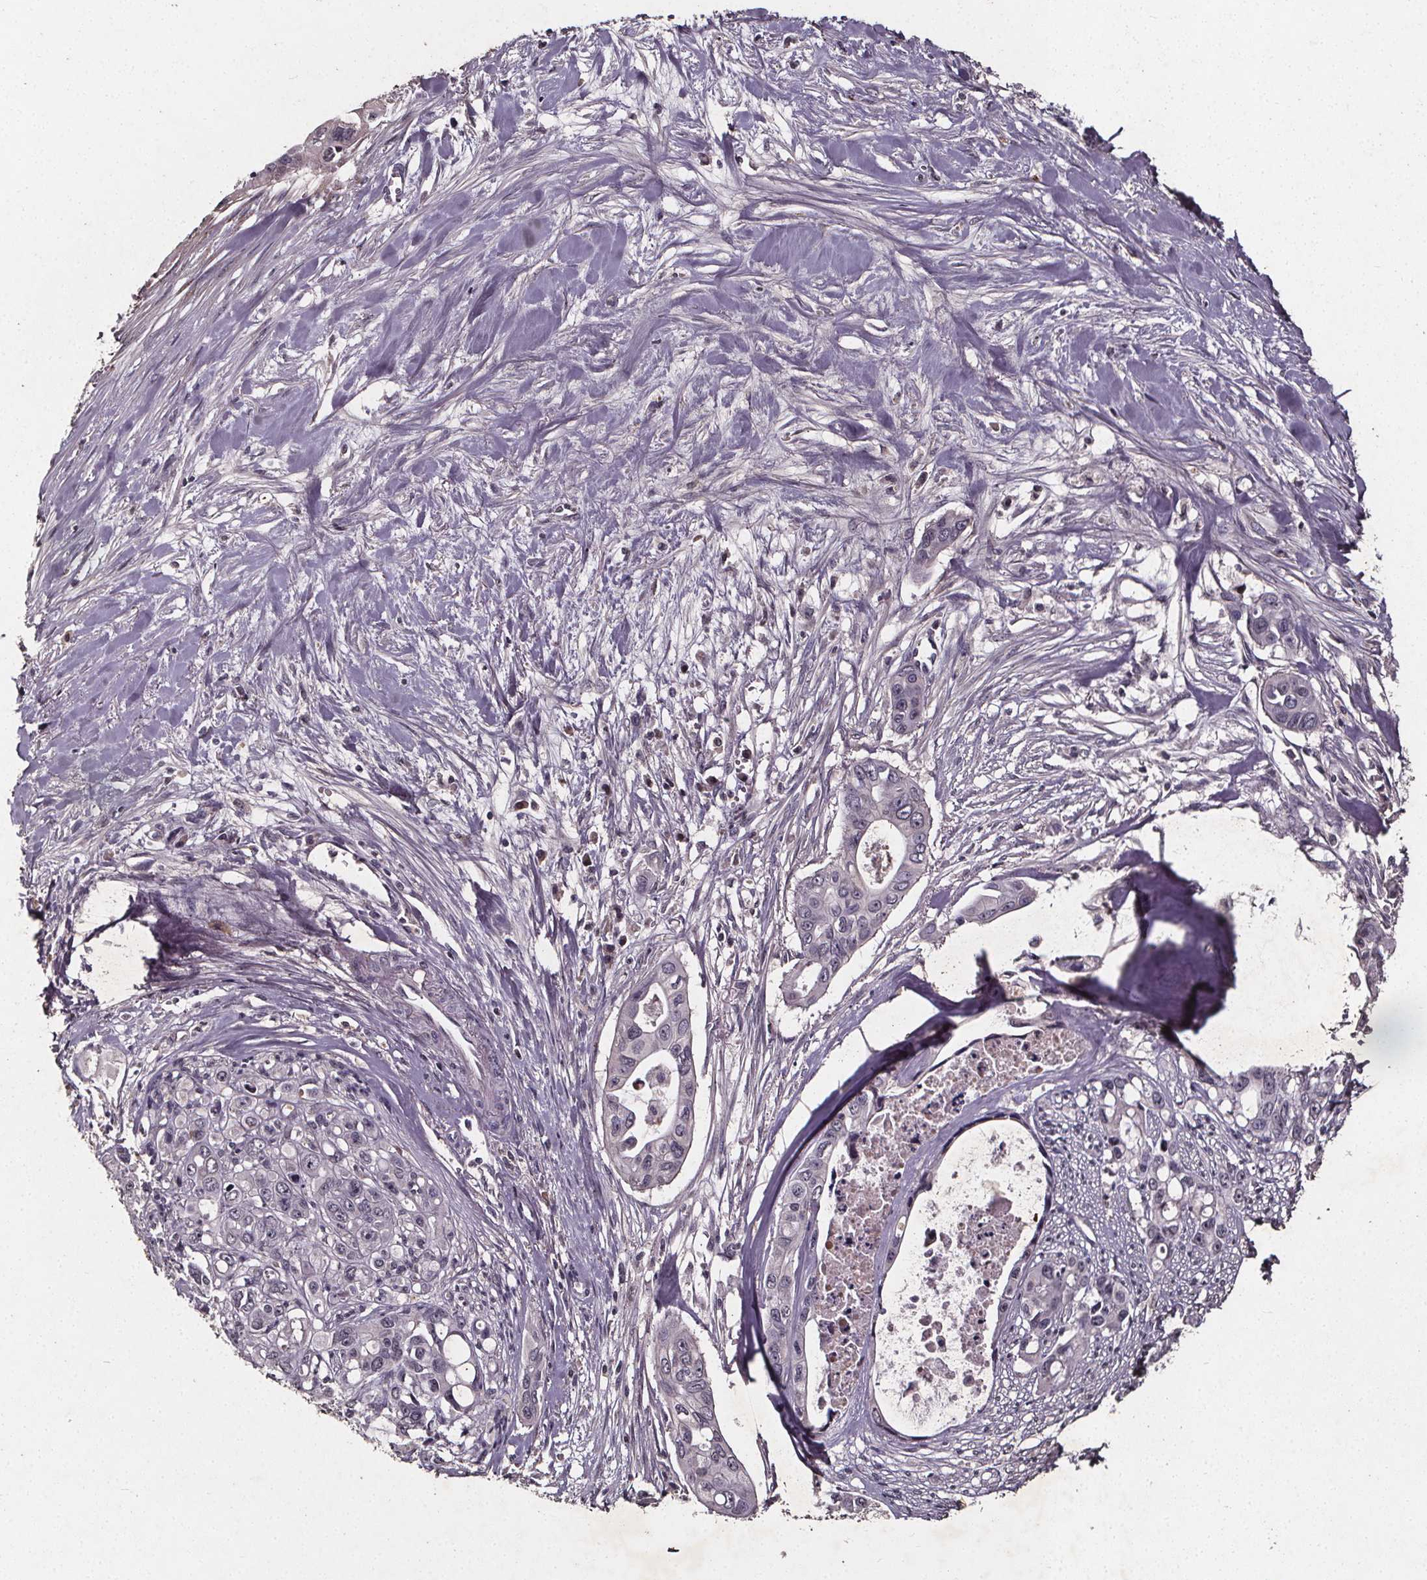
{"staining": {"intensity": "negative", "quantity": "none", "location": "none"}, "tissue": "pancreatic cancer", "cell_type": "Tumor cells", "image_type": "cancer", "snomed": [{"axis": "morphology", "description": "Adenocarcinoma, NOS"}, {"axis": "topography", "description": "Pancreas"}], "caption": "IHC of pancreatic adenocarcinoma demonstrates no staining in tumor cells.", "gene": "SPAG8", "patient": {"sex": "male", "age": 60}}